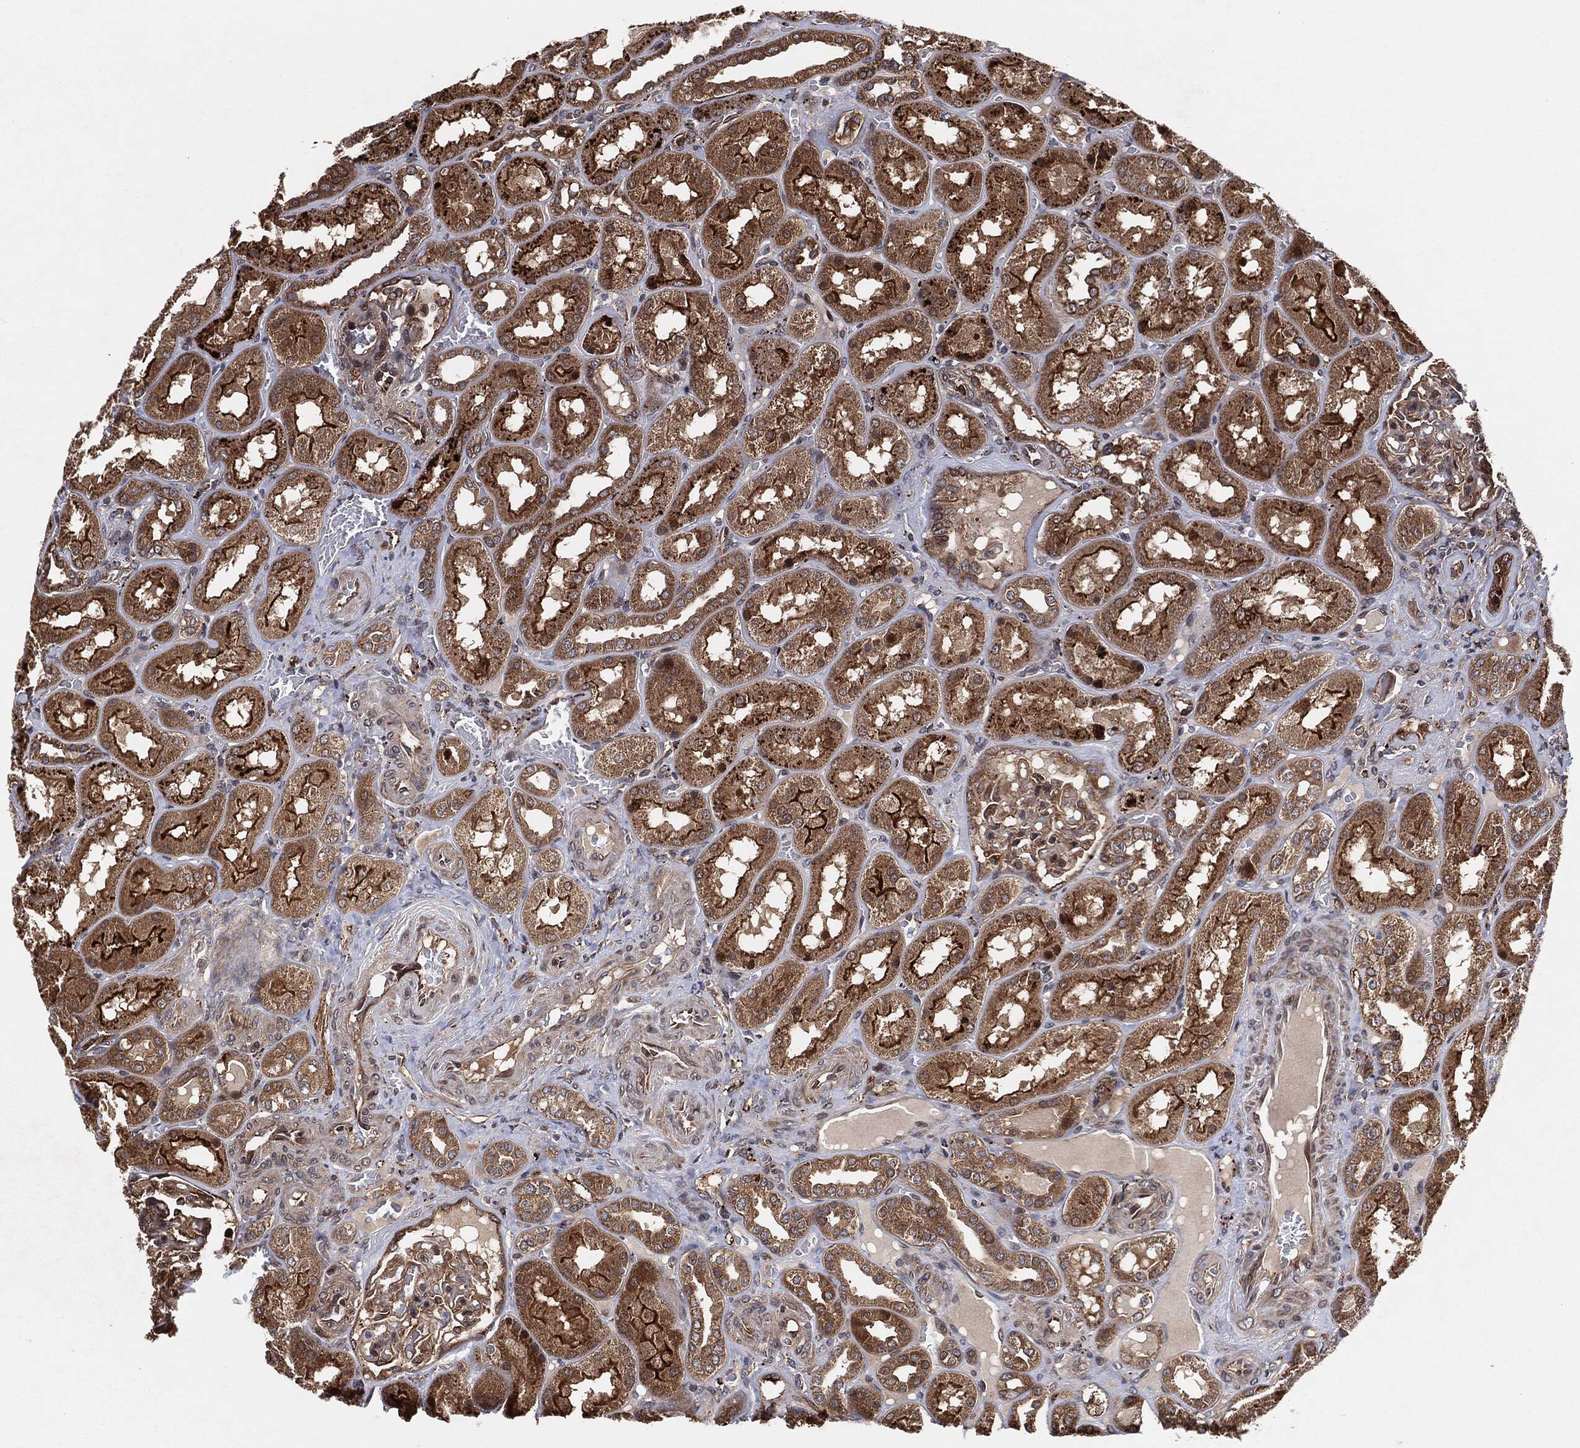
{"staining": {"intensity": "negative", "quantity": "none", "location": "none"}, "tissue": "kidney", "cell_type": "Cells in glomeruli", "image_type": "normal", "snomed": [{"axis": "morphology", "description": "Normal tissue, NOS"}, {"axis": "topography", "description": "Kidney"}], "caption": "The photomicrograph shows no staining of cells in glomeruli in normal kidney. (DAB IHC visualized using brightfield microscopy, high magnification).", "gene": "BCAR1", "patient": {"sex": "male", "age": 73}}